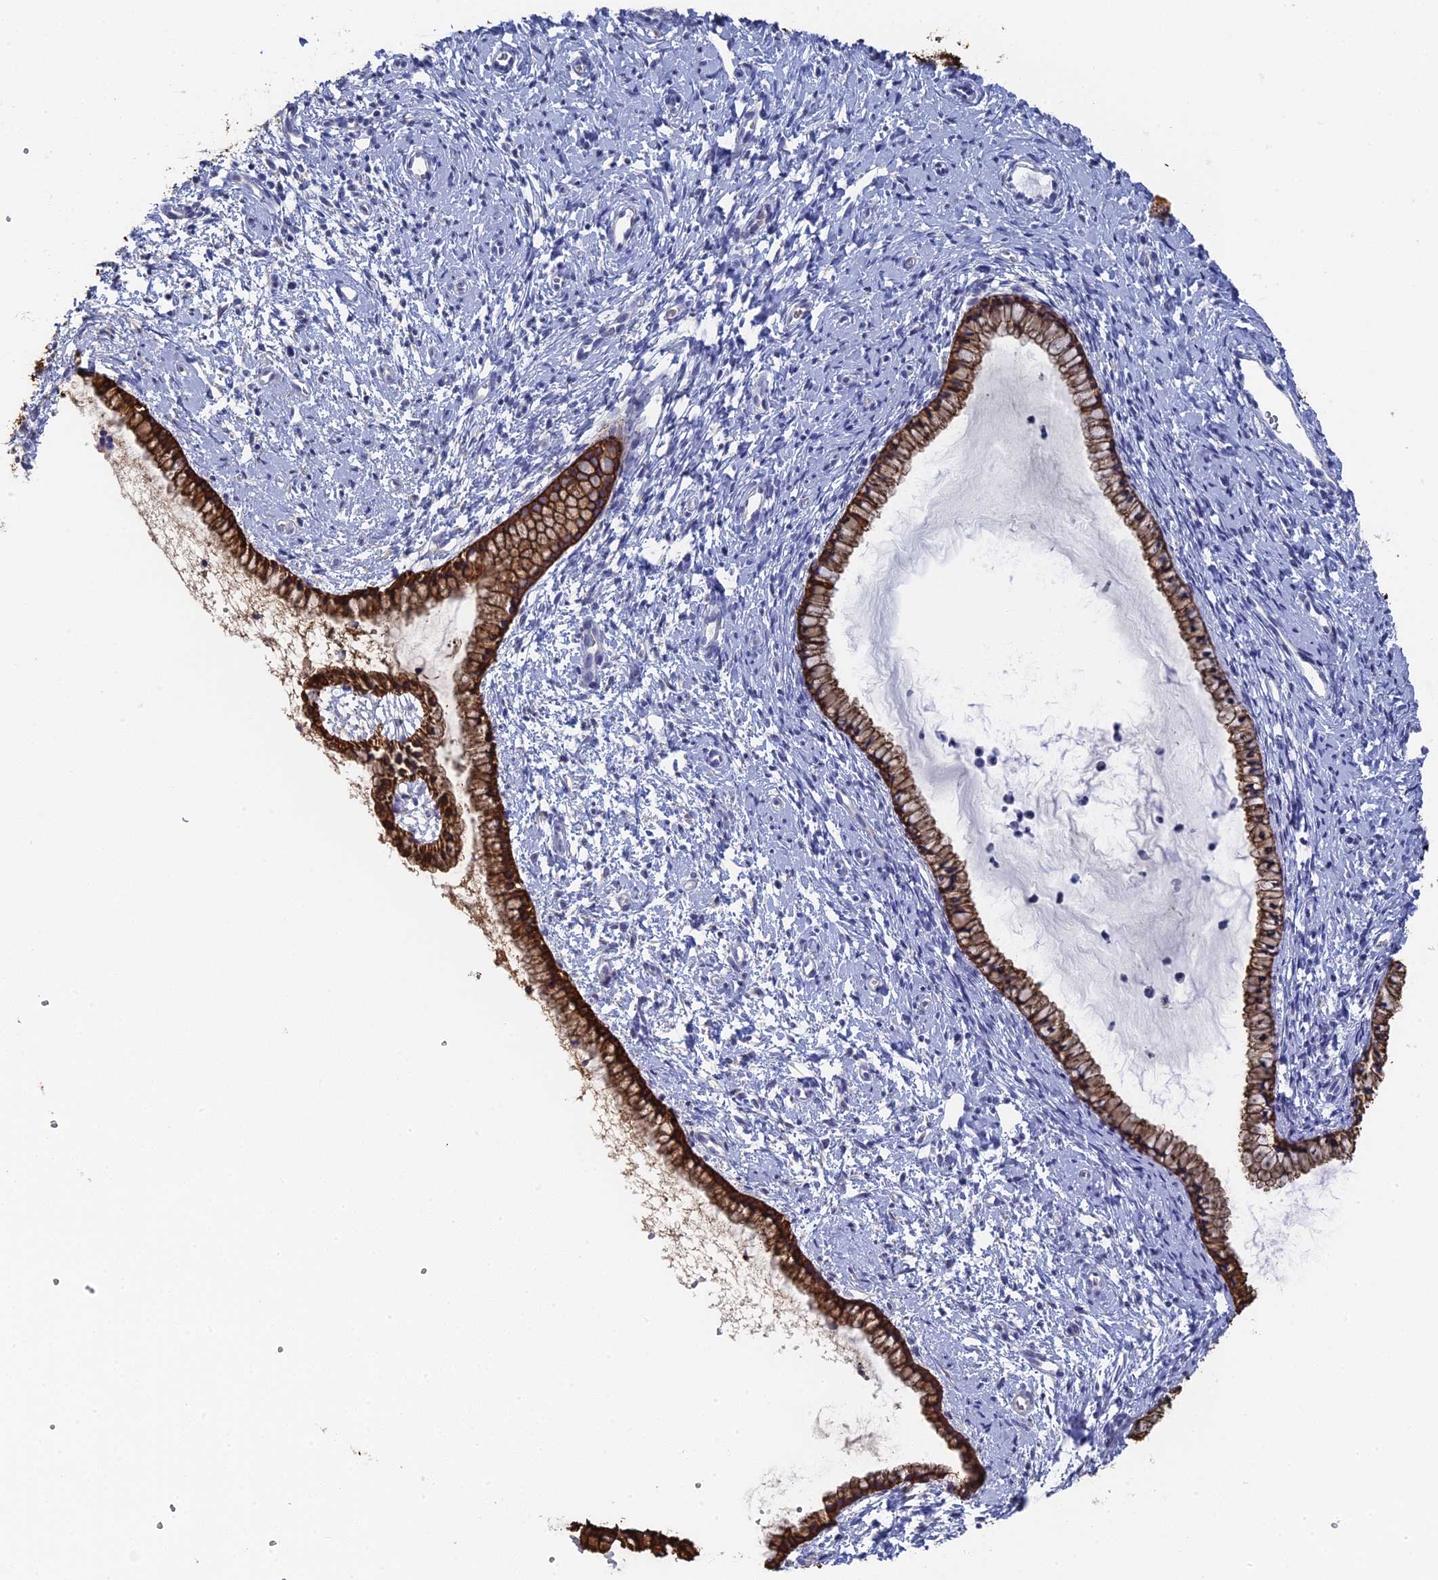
{"staining": {"intensity": "strong", "quantity": ">75%", "location": "cytoplasmic/membranous"}, "tissue": "cervix", "cell_type": "Glandular cells", "image_type": "normal", "snomed": [{"axis": "morphology", "description": "Normal tissue, NOS"}, {"axis": "topography", "description": "Cervix"}], "caption": "High-power microscopy captured an IHC image of unremarkable cervix, revealing strong cytoplasmic/membranous staining in approximately >75% of glandular cells. (IHC, brightfield microscopy, high magnification).", "gene": "SRFBP1", "patient": {"sex": "female", "age": 57}}